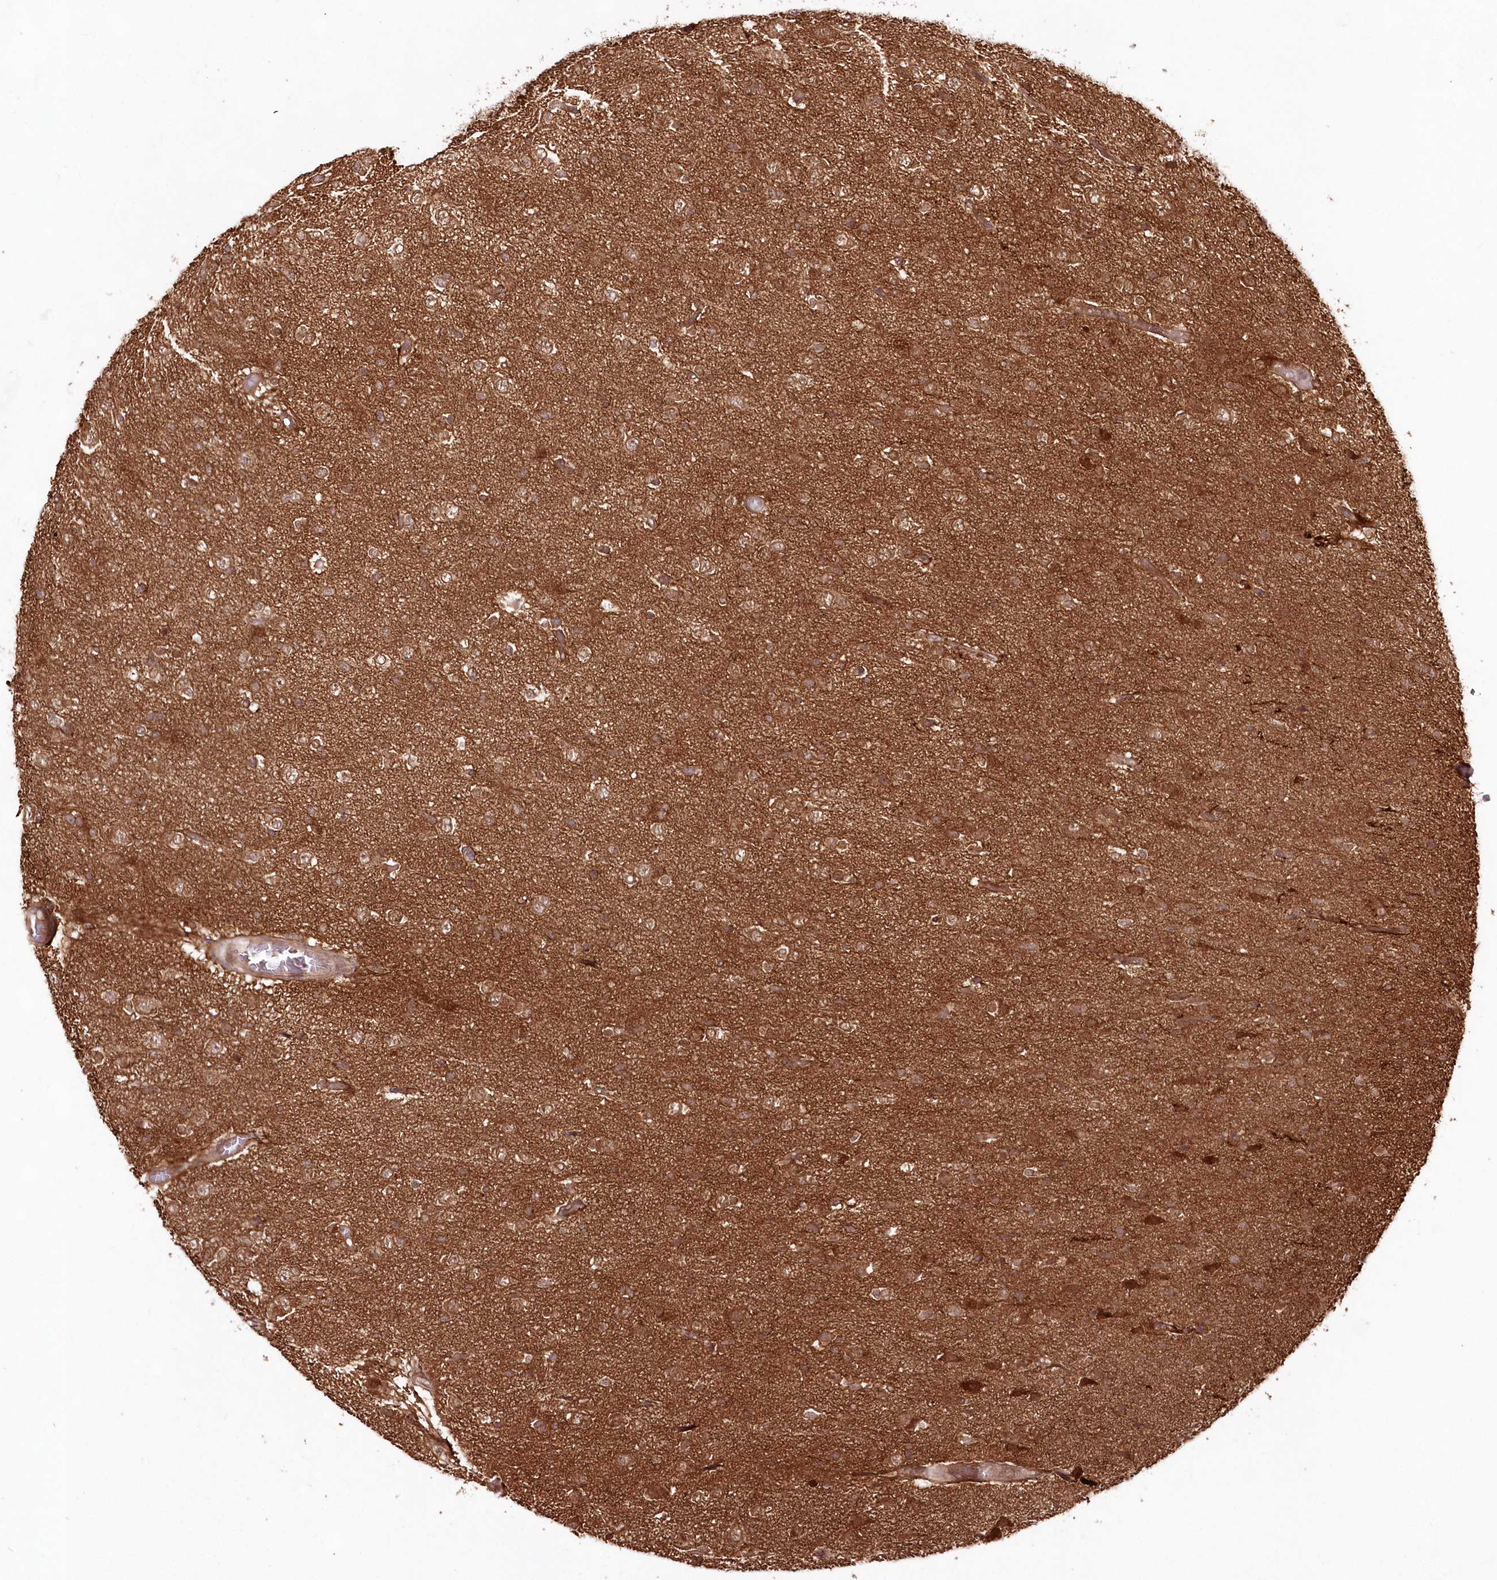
{"staining": {"intensity": "moderate", "quantity": ">75%", "location": "cytoplasmic/membranous"}, "tissue": "glioma", "cell_type": "Tumor cells", "image_type": "cancer", "snomed": [{"axis": "morphology", "description": "Glioma, malignant, High grade"}, {"axis": "topography", "description": "Brain"}], "caption": "Brown immunohistochemical staining in human glioma shows moderate cytoplasmic/membranous positivity in about >75% of tumor cells.", "gene": "IMPA1", "patient": {"sex": "female", "age": 59}}